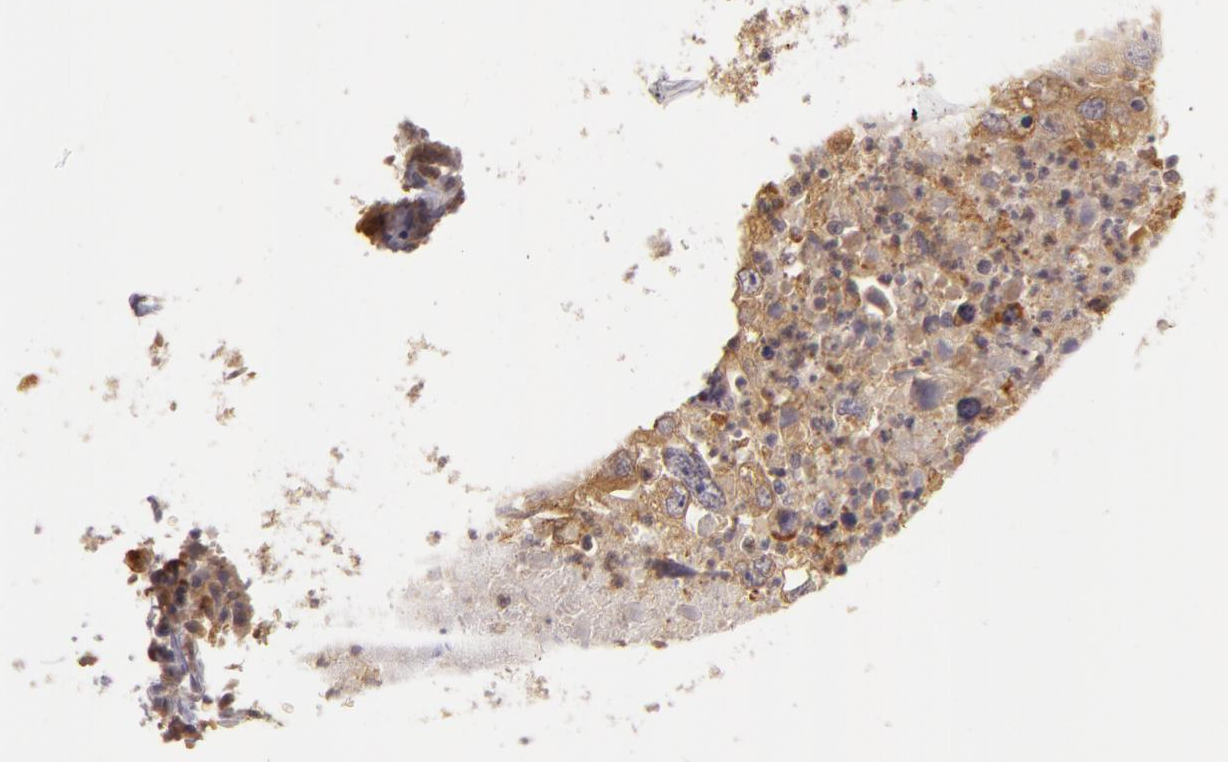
{"staining": {"intensity": "weak", "quantity": ">75%", "location": "cytoplasmic/membranous"}, "tissue": "lung cancer", "cell_type": "Tumor cells", "image_type": "cancer", "snomed": [{"axis": "morphology", "description": "Squamous cell carcinoma, NOS"}, {"axis": "topography", "description": "Lung"}], "caption": "A low amount of weak cytoplasmic/membranous expression is present in approximately >75% of tumor cells in lung squamous cell carcinoma tissue.", "gene": "PPP1R3F", "patient": {"sex": "male", "age": 64}}